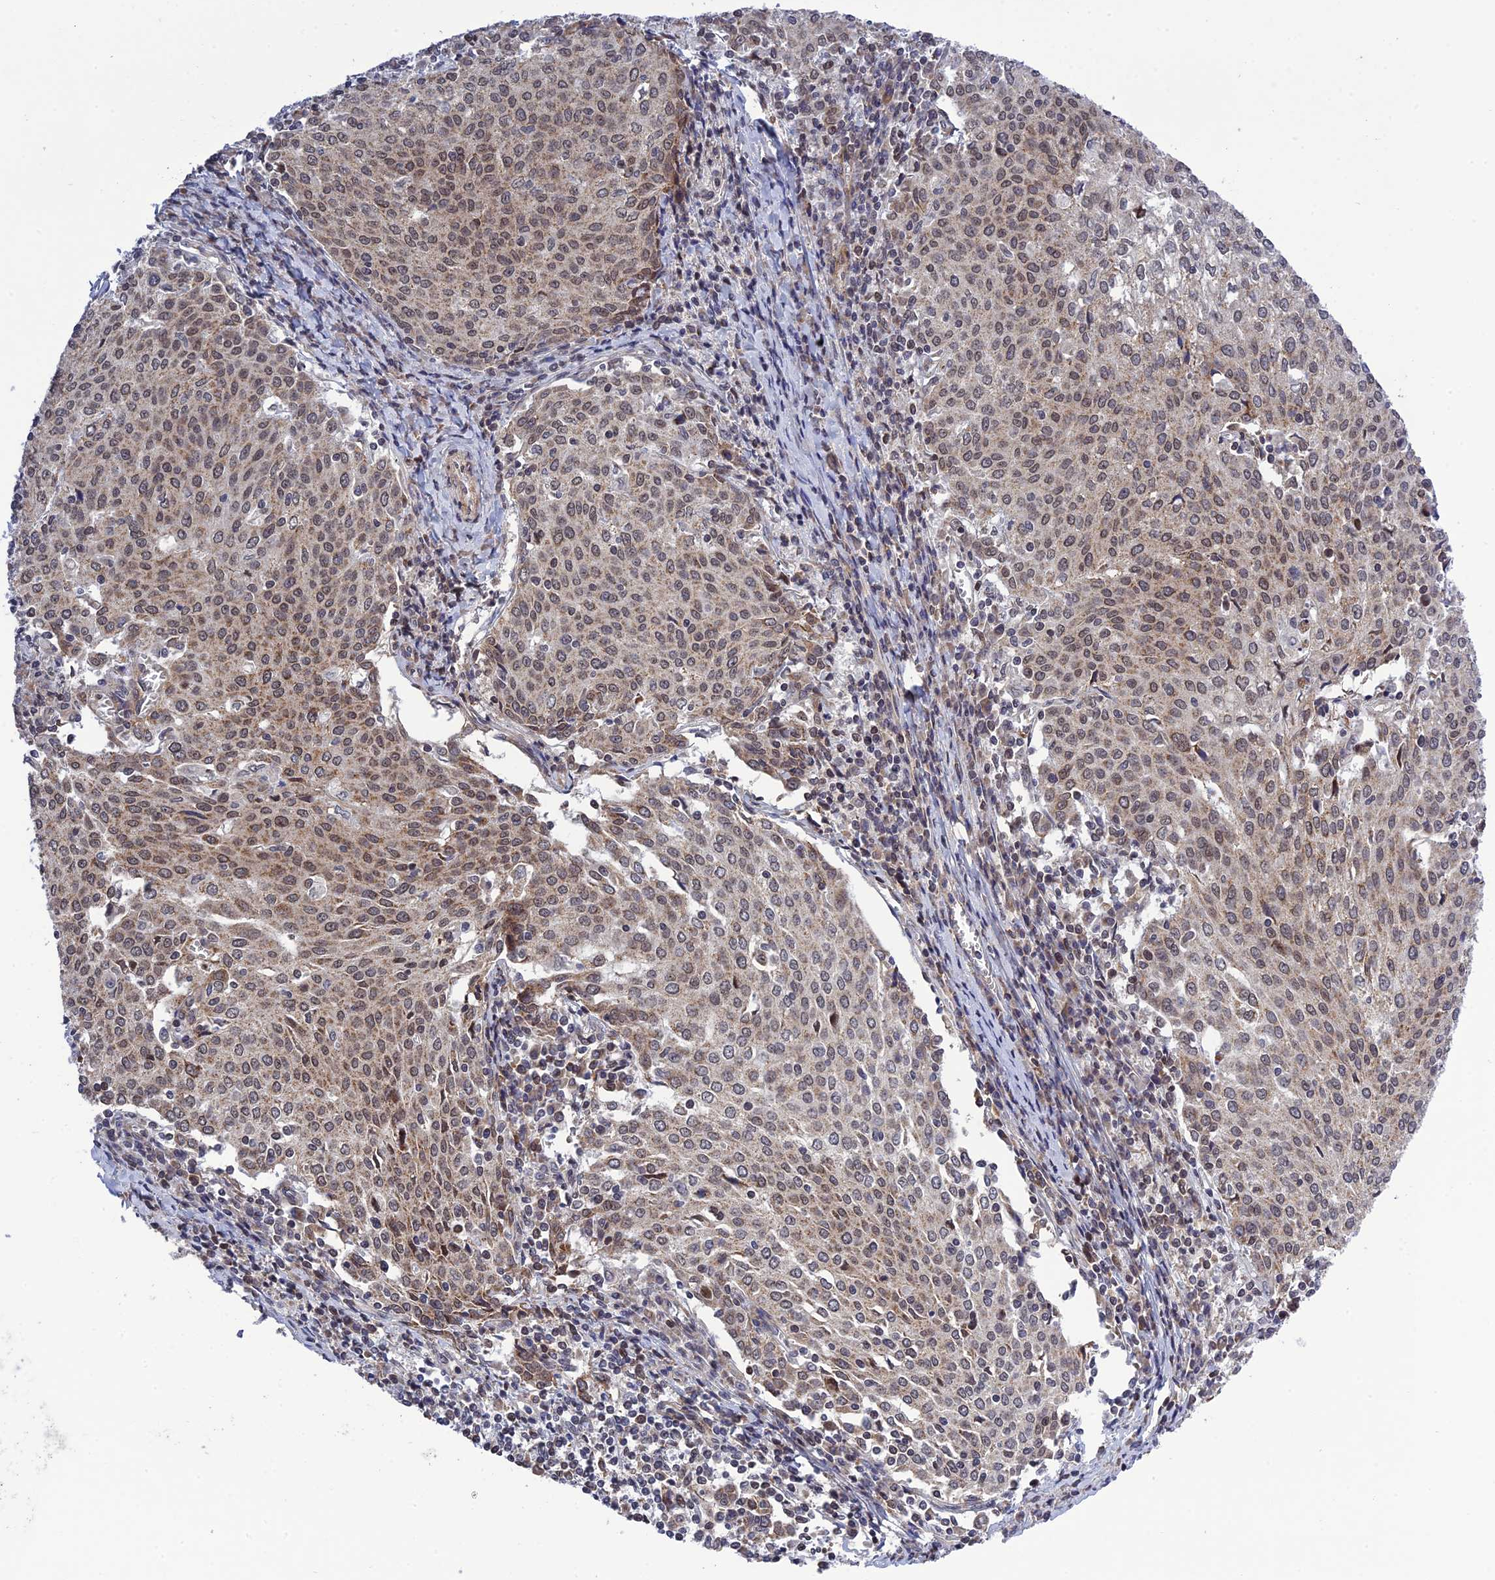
{"staining": {"intensity": "moderate", "quantity": ">75%", "location": "nuclear"}, "tissue": "cervical cancer", "cell_type": "Tumor cells", "image_type": "cancer", "snomed": [{"axis": "morphology", "description": "Squamous cell carcinoma, NOS"}, {"axis": "topography", "description": "Cervix"}], "caption": "Cervical cancer stained for a protein shows moderate nuclear positivity in tumor cells.", "gene": "REXO1", "patient": {"sex": "female", "age": 46}}